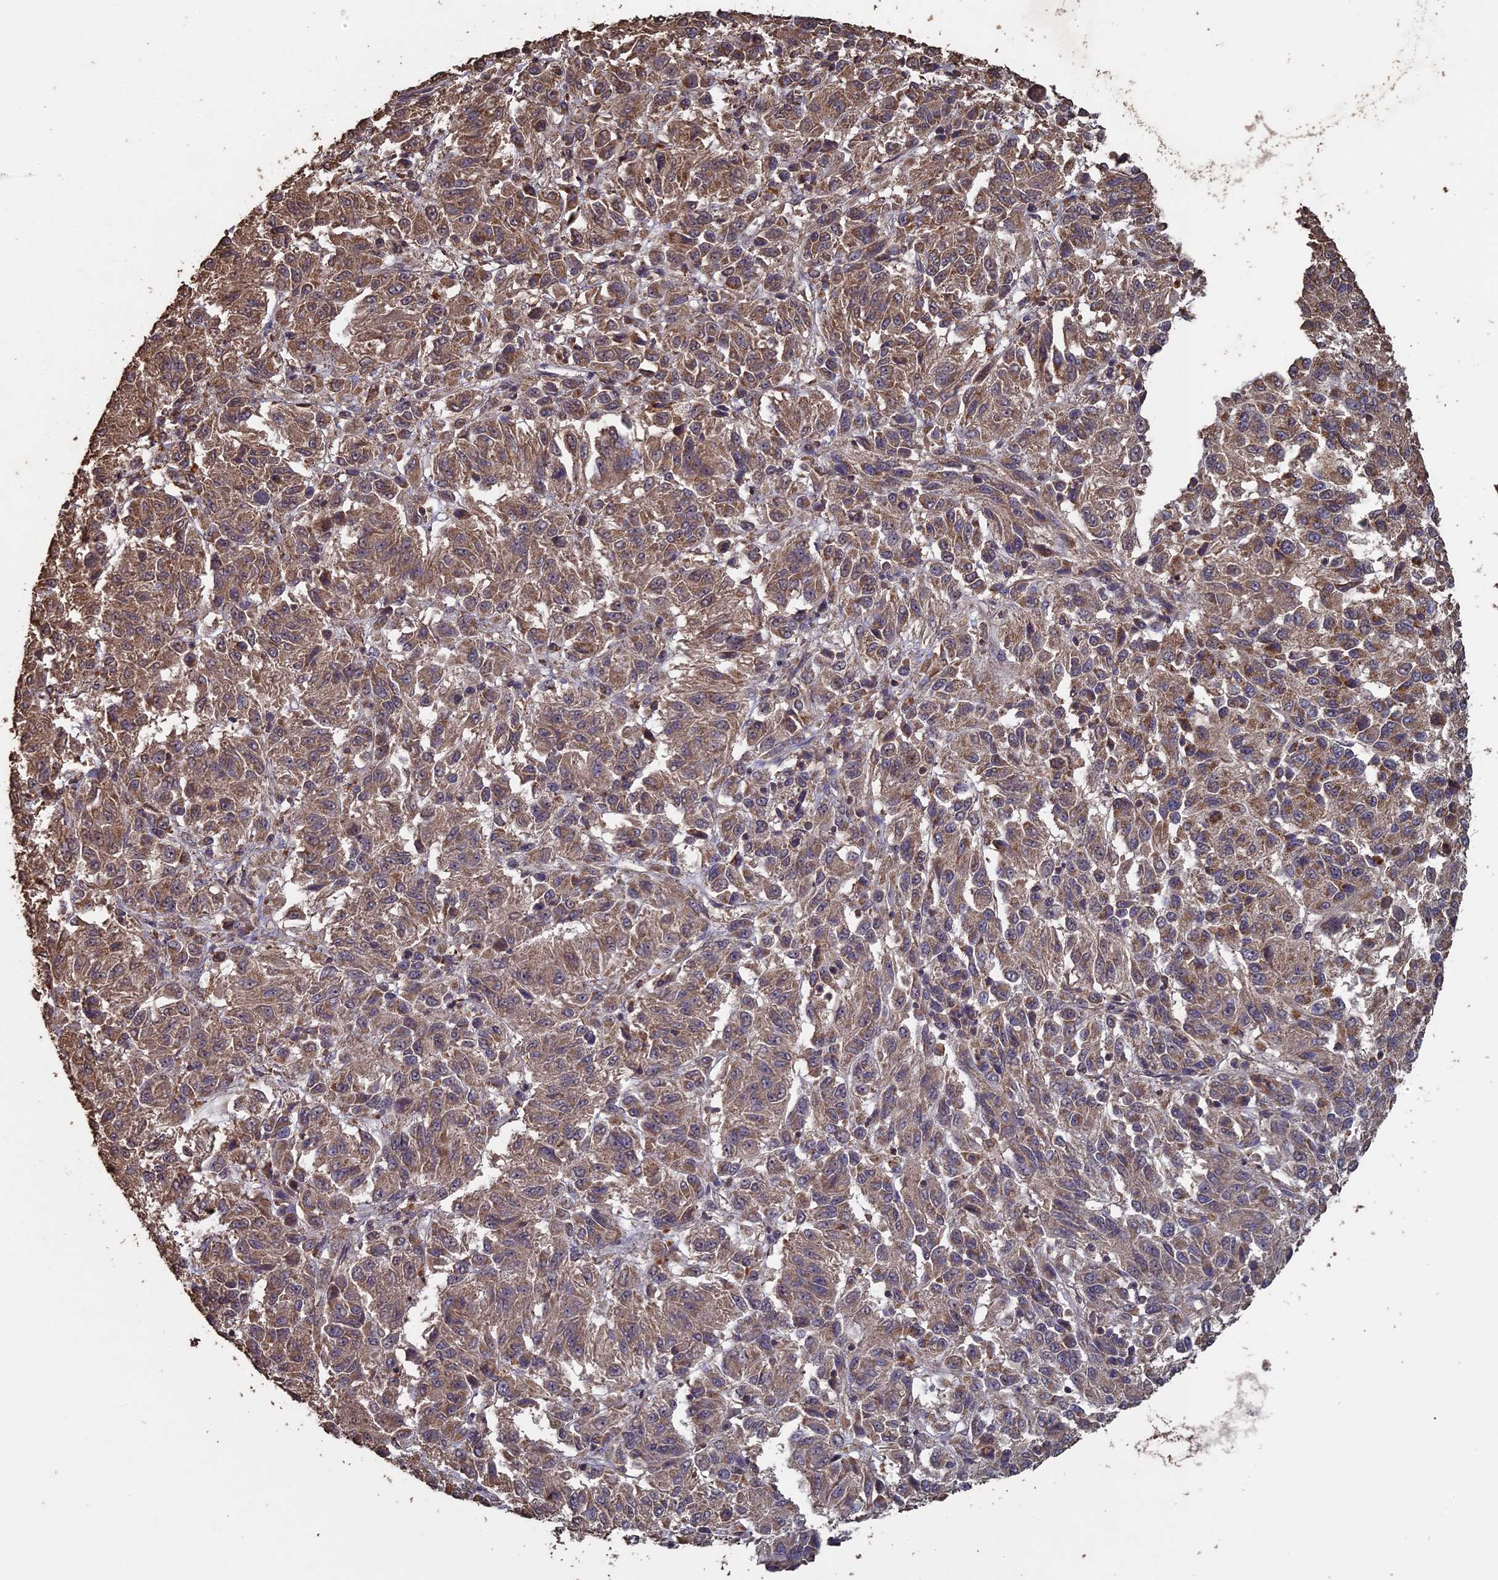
{"staining": {"intensity": "moderate", "quantity": ">75%", "location": "cytoplasmic/membranous"}, "tissue": "melanoma", "cell_type": "Tumor cells", "image_type": "cancer", "snomed": [{"axis": "morphology", "description": "Malignant melanoma, Metastatic site"}, {"axis": "topography", "description": "Lung"}], "caption": "Moderate cytoplasmic/membranous staining for a protein is present in about >75% of tumor cells of melanoma using immunohistochemistry.", "gene": "HUNK", "patient": {"sex": "male", "age": 64}}